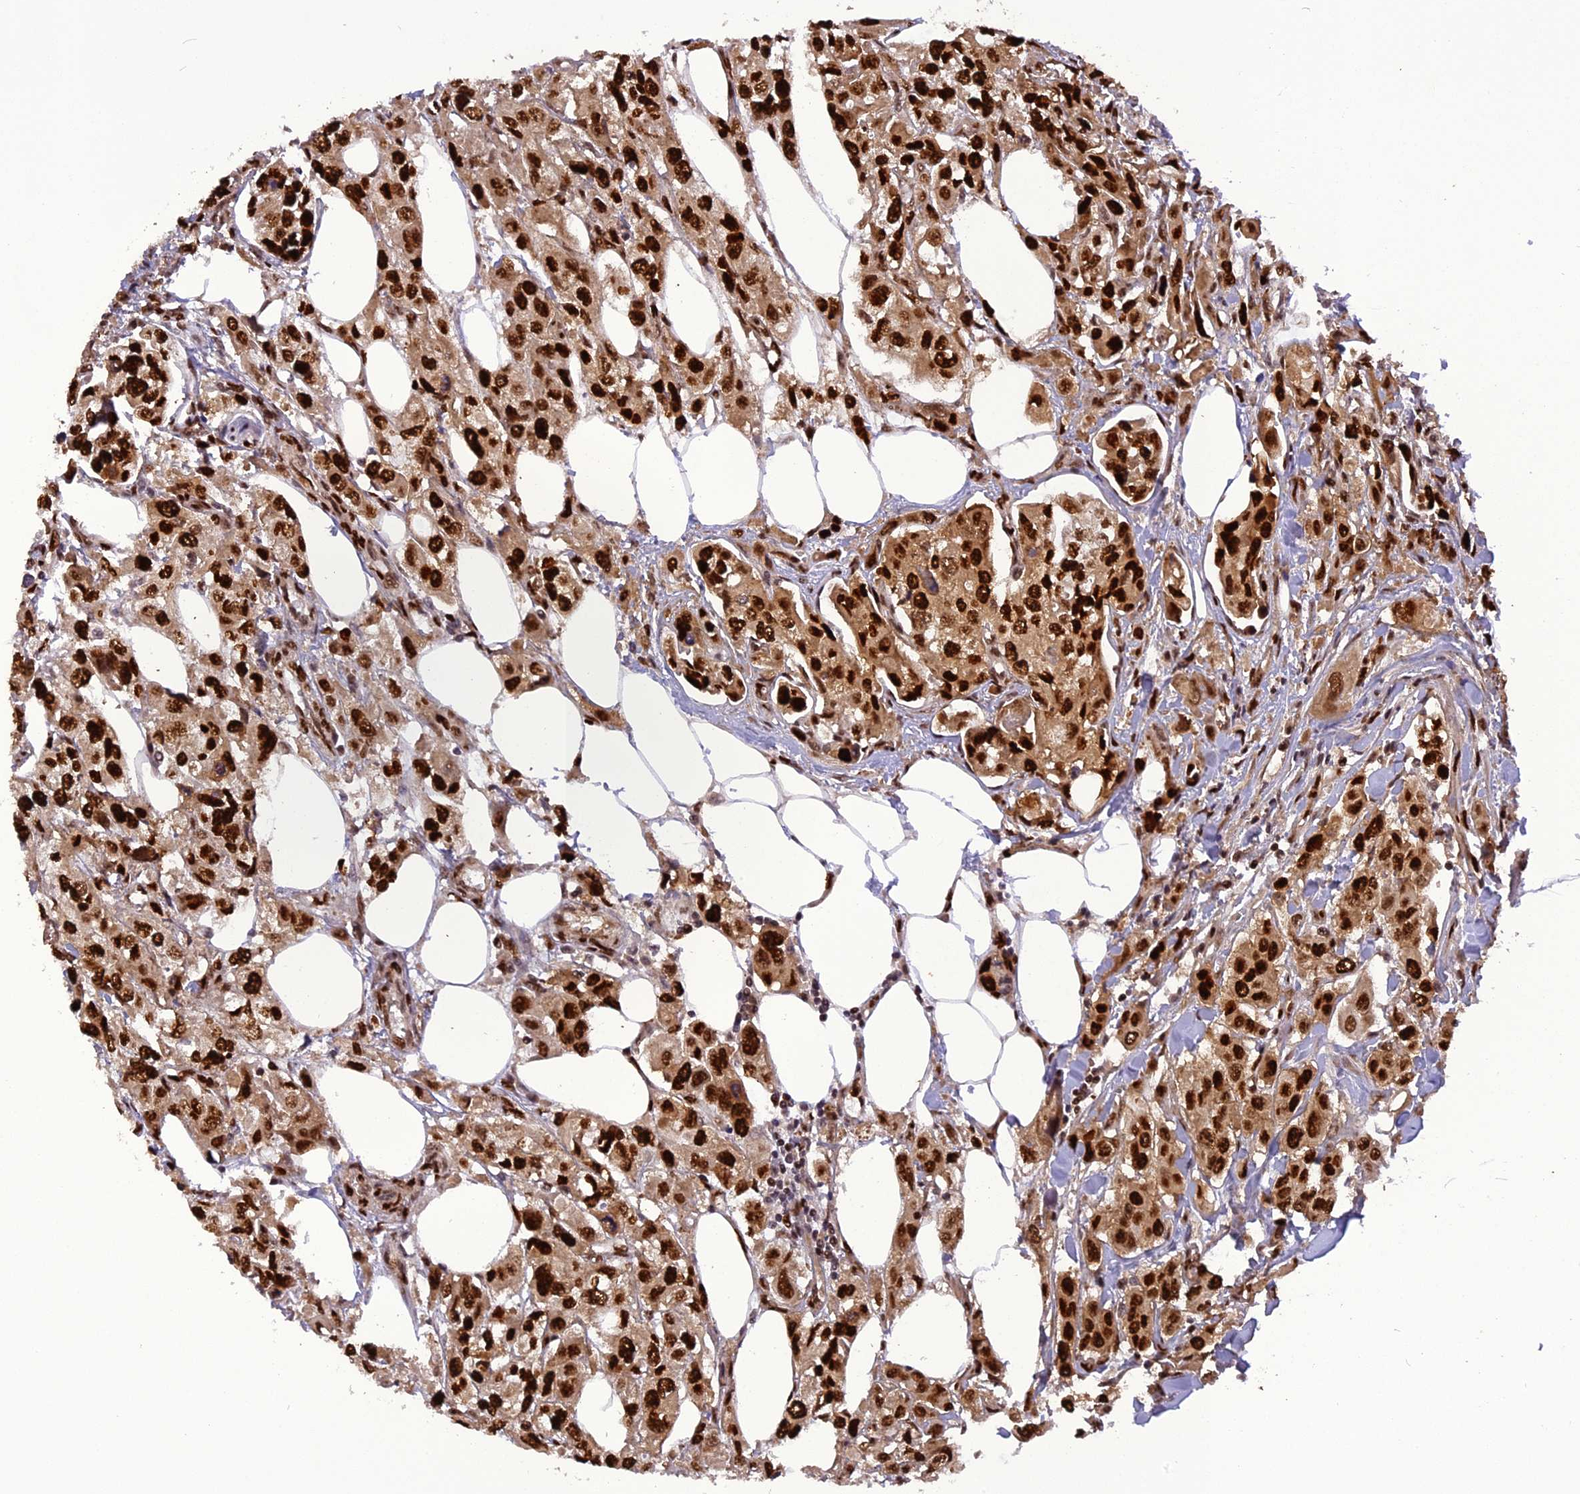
{"staining": {"intensity": "strong", "quantity": ">75%", "location": "nuclear"}, "tissue": "urothelial cancer", "cell_type": "Tumor cells", "image_type": "cancer", "snomed": [{"axis": "morphology", "description": "Urothelial carcinoma, High grade"}, {"axis": "topography", "description": "Urinary bladder"}], "caption": "DAB (3,3'-diaminobenzidine) immunohistochemical staining of human urothelial cancer exhibits strong nuclear protein expression in about >75% of tumor cells.", "gene": "MICALL1", "patient": {"sex": "male", "age": 67}}